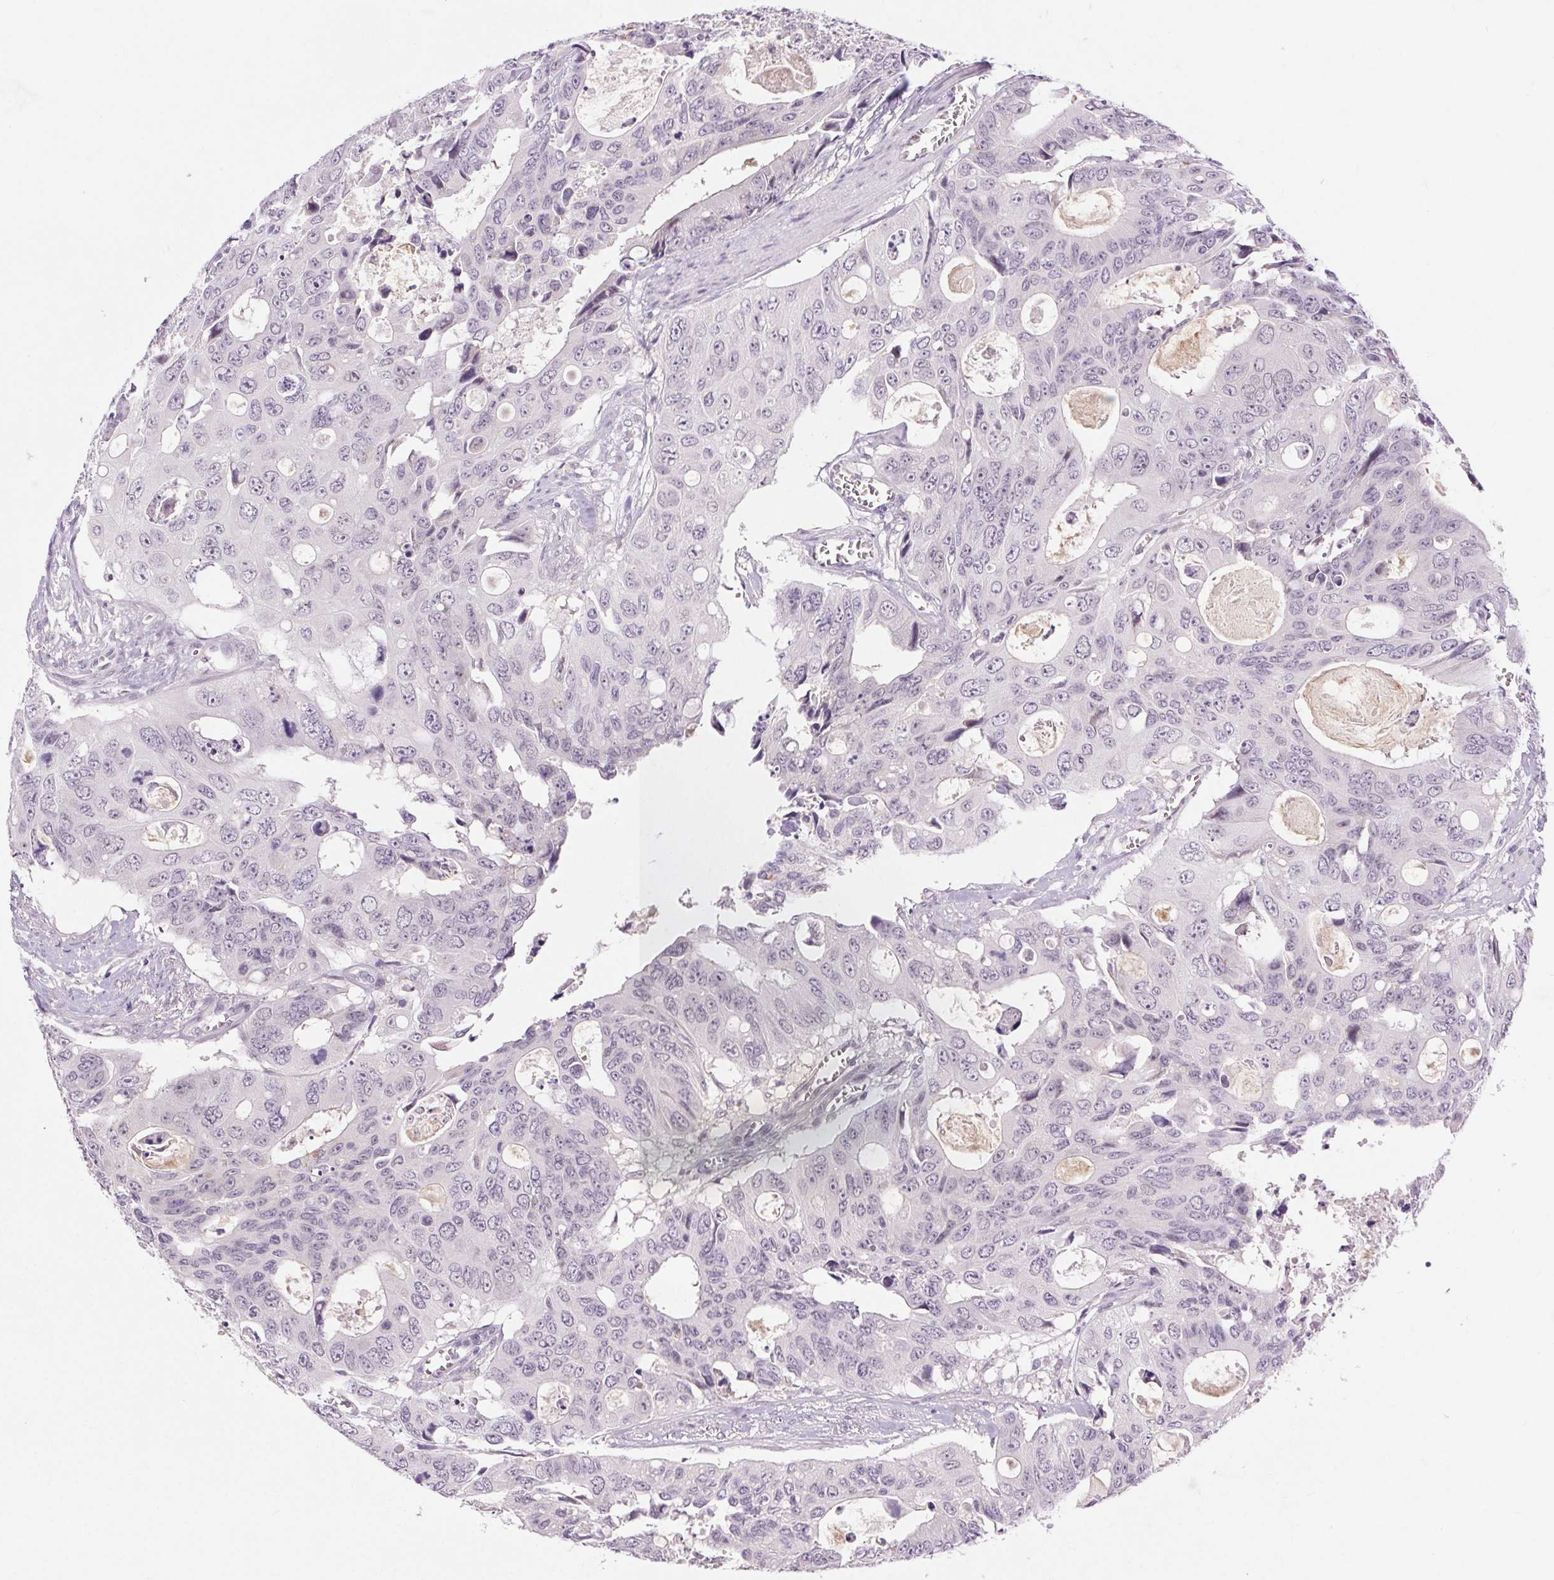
{"staining": {"intensity": "negative", "quantity": "none", "location": "none"}, "tissue": "colorectal cancer", "cell_type": "Tumor cells", "image_type": "cancer", "snomed": [{"axis": "morphology", "description": "Adenocarcinoma, NOS"}, {"axis": "topography", "description": "Rectum"}], "caption": "A photomicrograph of colorectal cancer (adenocarcinoma) stained for a protein exhibits no brown staining in tumor cells.", "gene": "FAM168A", "patient": {"sex": "male", "age": 76}}